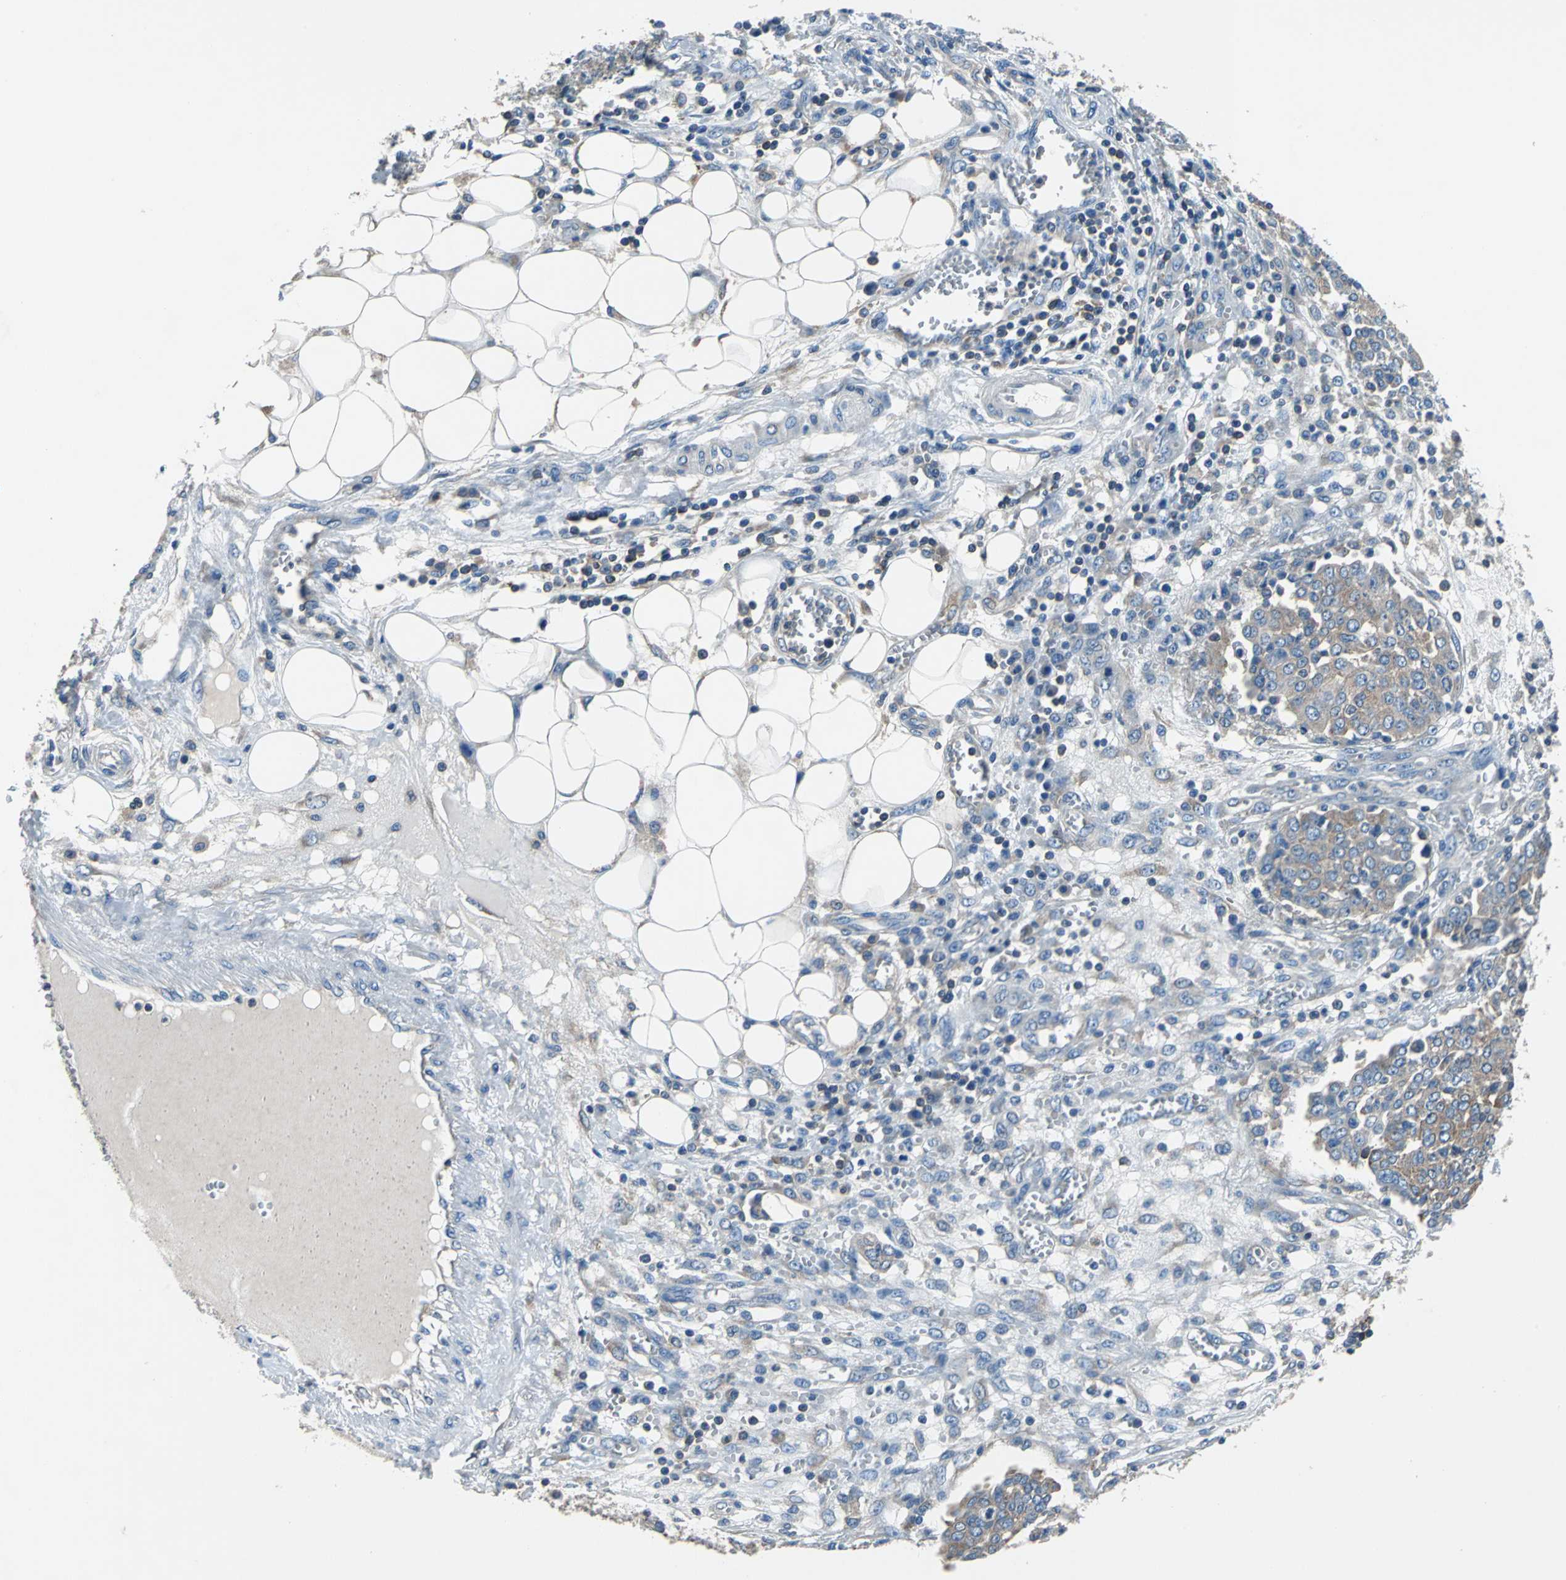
{"staining": {"intensity": "weak", "quantity": "25%-75%", "location": "cytoplasmic/membranous"}, "tissue": "ovarian cancer", "cell_type": "Tumor cells", "image_type": "cancer", "snomed": [{"axis": "morphology", "description": "Cystadenocarcinoma, serous, NOS"}, {"axis": "topography", "description": "Soft tissue"}, {"axis": "topography", "description": "Ovary"}], "caption": "High-magnification brightfield microscopy of serous cystadenocarcinoma (ovarian) stained with DAB (3,3'-diaminobenzidine) (brown) and counterstained with hematoxylin (blue). tumor cells exhibit weak cytoplasmic/membranous positivity is identified in approximately25%-75% of cells.", "gene": "PRKCA", "patient": {"sex": "female", "age": 57}}